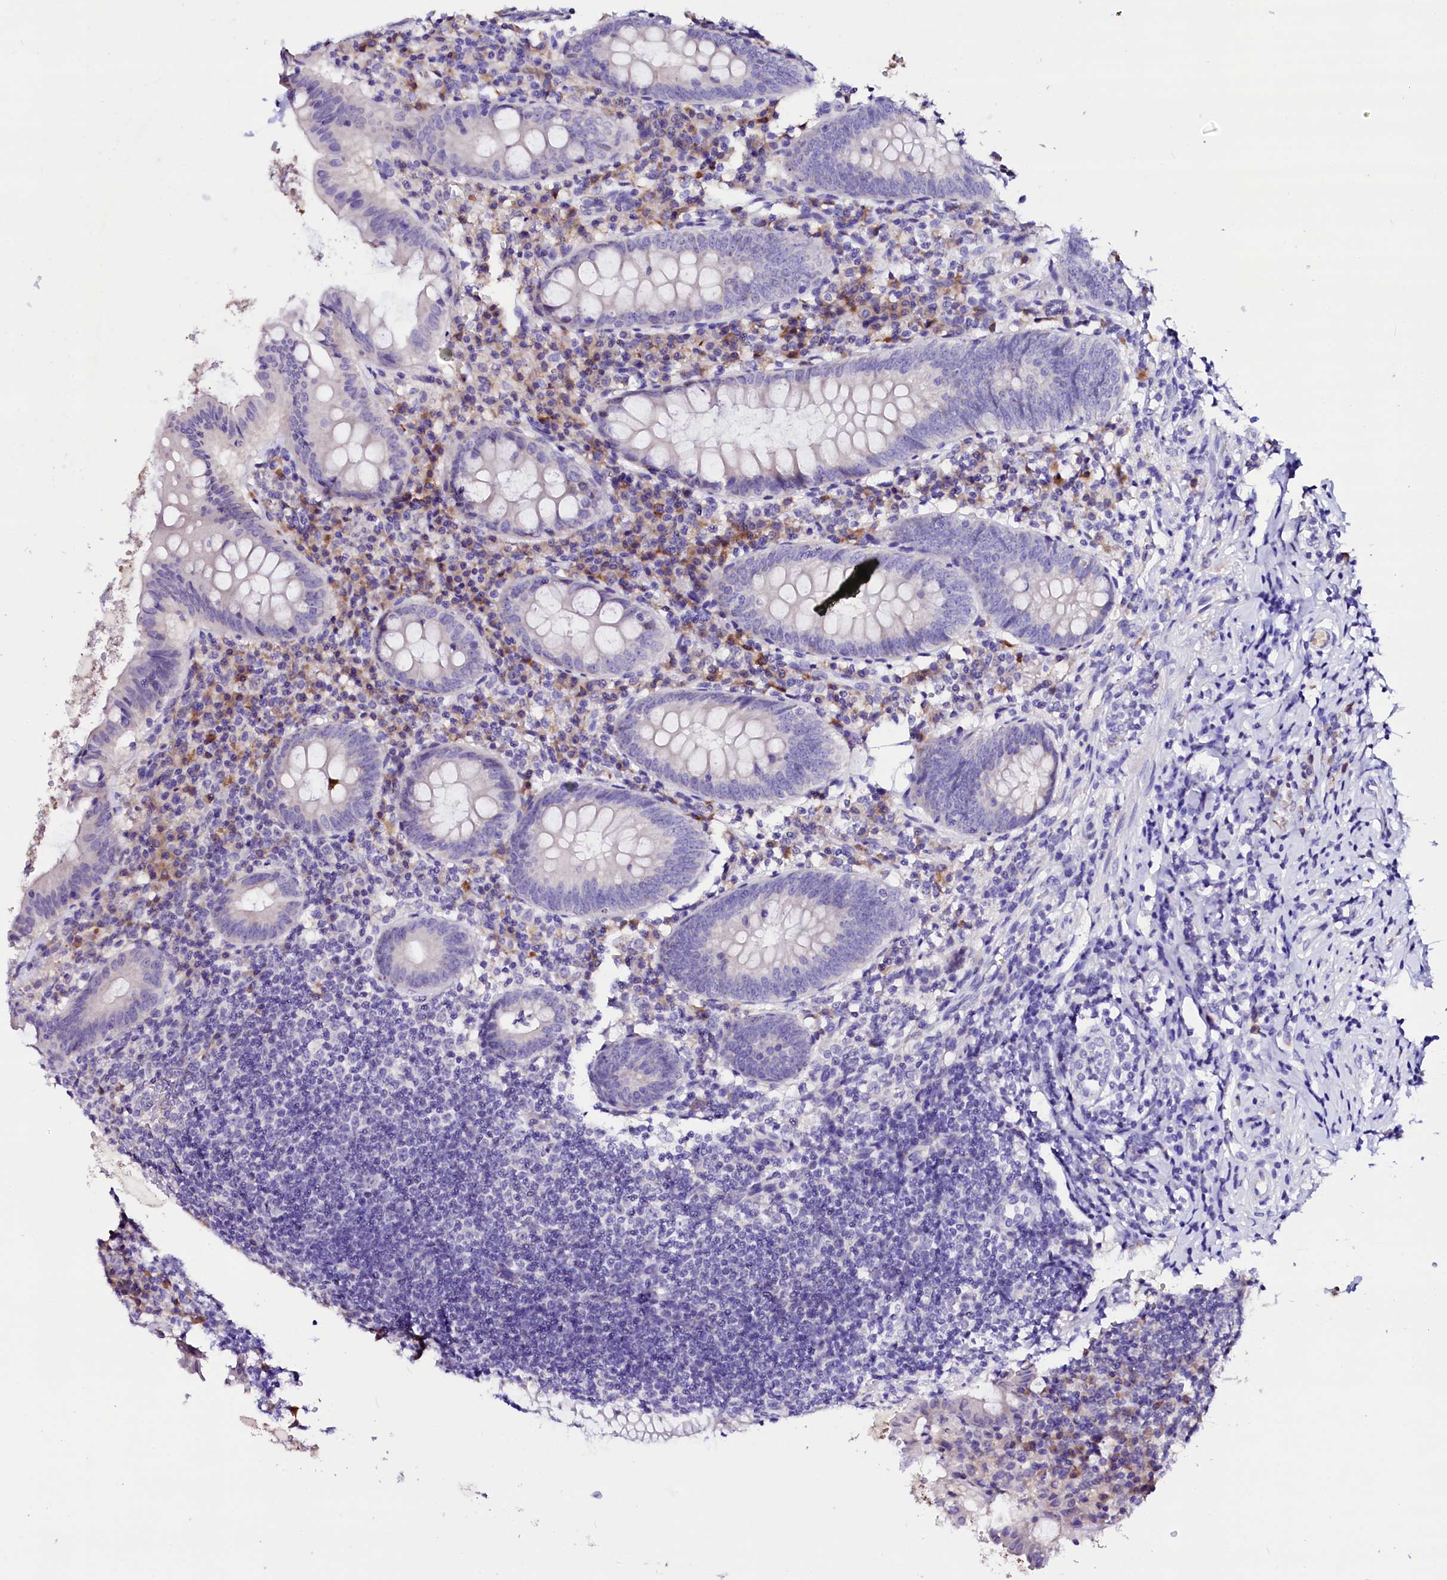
{"staining": {"intensity": "negative", "quantity": "none", "location": "none"}, "tissue": "appendix", "cell_type": "Glandular cells", "image_type": "normal", "snomed": [{"axis": "morphology", "description": "Normal tissue, NOS"}, {"axis": "topography", "description": "Appendix"}], "caption": "An image of appendix stained for a protein exhibits no brown staining in glandular cells.", "gene": "BTBD16", "patient": {"sex": "female", "age": 54}}